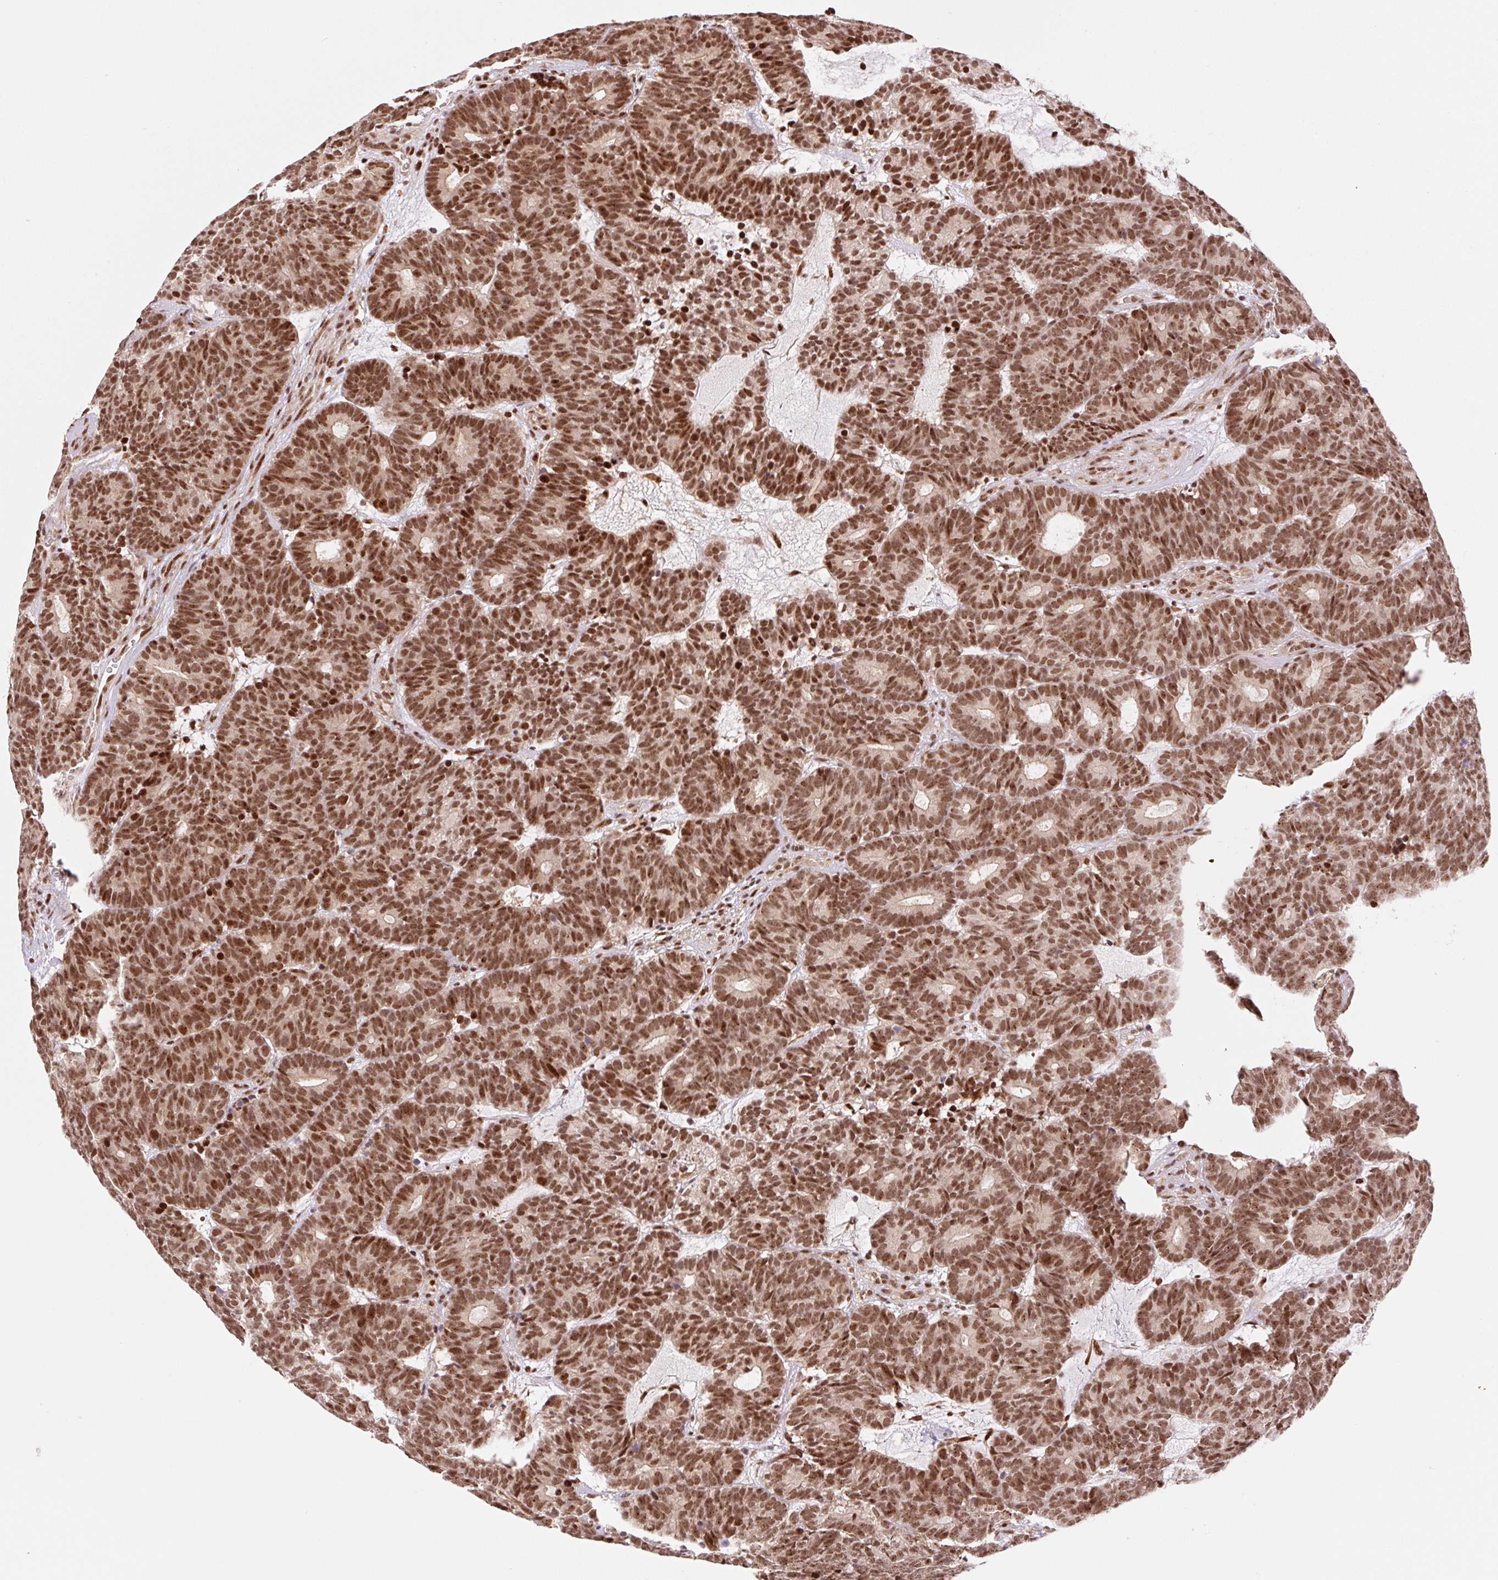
{"staining": {"intensity": "moderate", "quantity": ">75%", "location": "nuclear"}, "tissue": "head and neck cancer", "cell_type": "Tumor cells", "image_type": "cancer", "snomed": [{"axis": "morphology", "description": "Adenocarcinoma, NOS"}, {"axis": "topography", "description": "Head-Neck"}], "caption": "IHC of human adenocarcinoma (head and neck) demonstrates medium levels of moderate nuclear staining in about >75% of tumor cells.", "gene": "INTS8", "patient": {"sex": "female", "age": 81}}